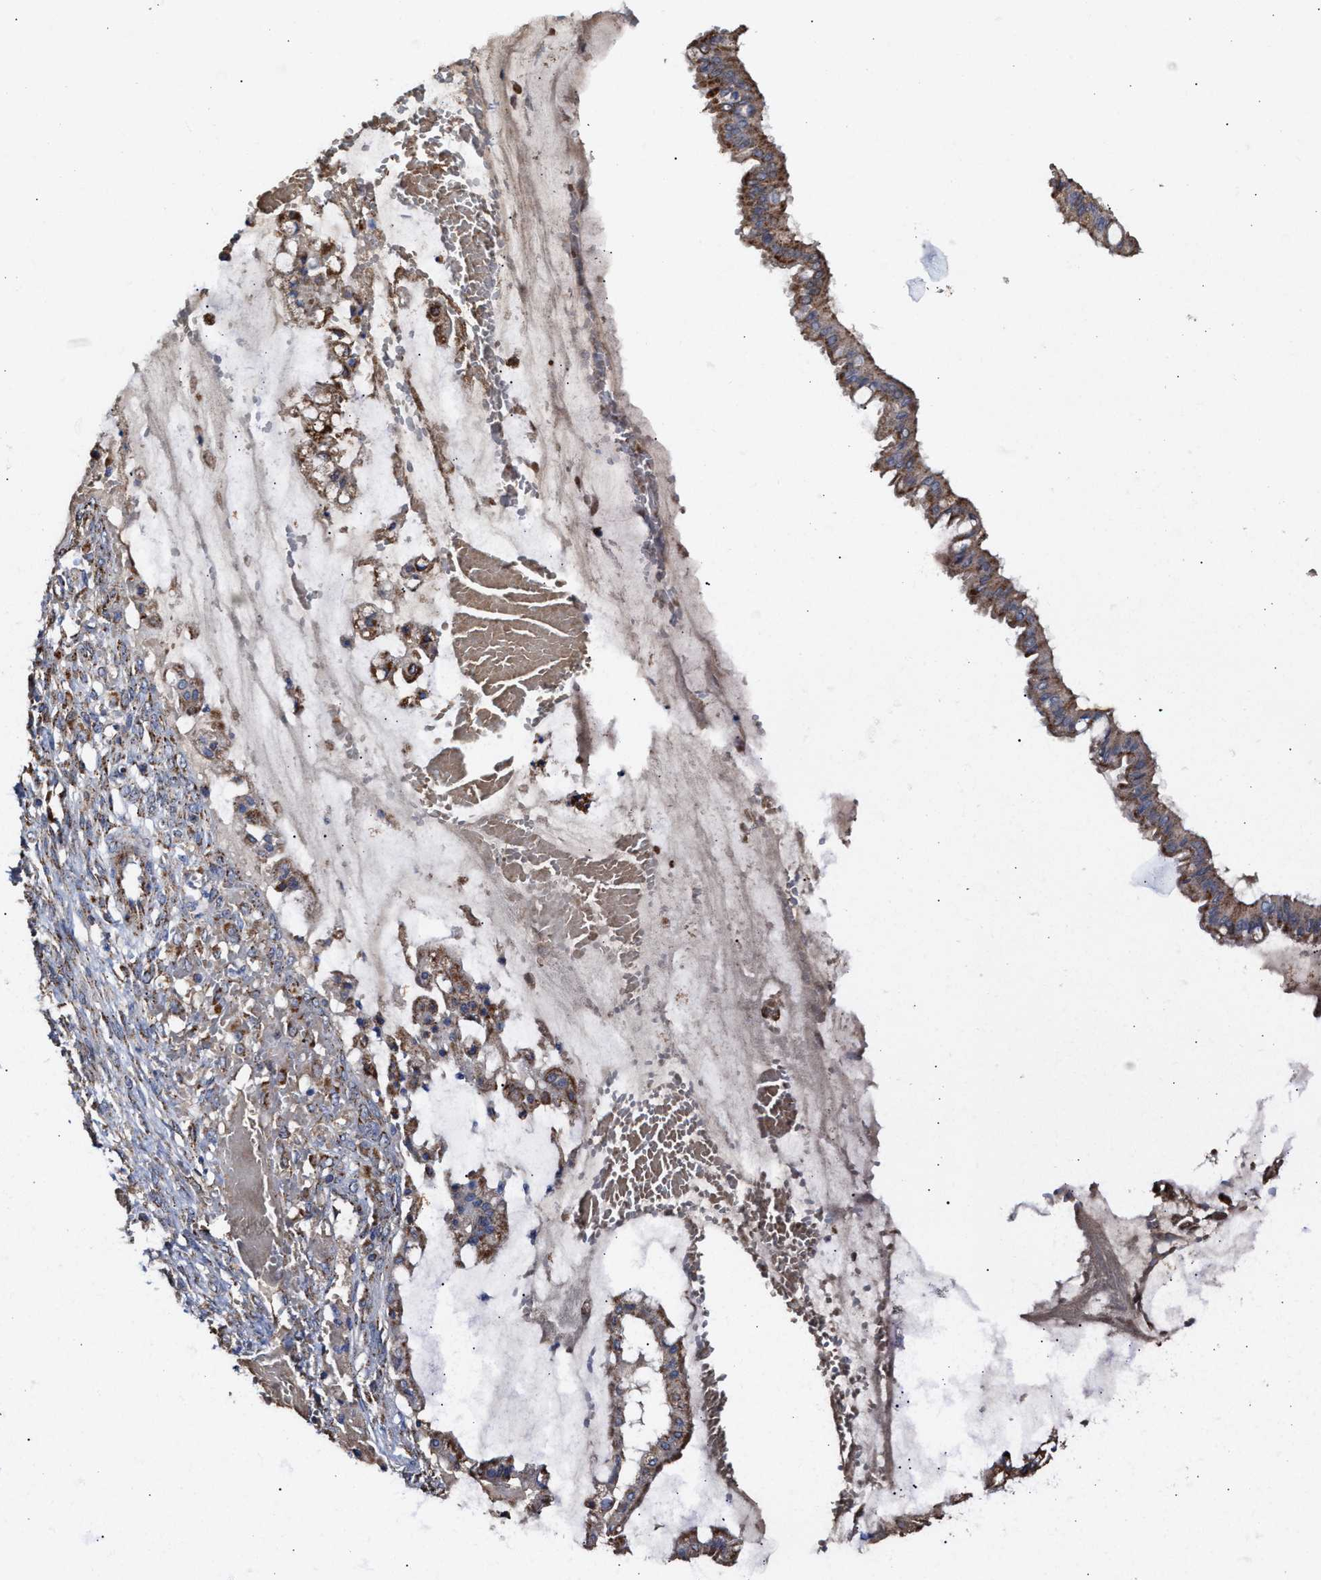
{"staining": {"intensity": "moderate", "quantity": ">75%", "location": "cytoplasmic/membranous"}, "tissue": "ovarian cancer", "cell_type": "Tumor cells", "image_type": "cancer", "snomed": [{"axis": "morphology", "description": "Cystadenocarcinoma, mucinous, NOS"}, {"axis": "topography", "description": "Ovary"}], "caption": "Brown immunohistochemical staining in ovarian cancer (mucinous cystadenocarcinoma) exhibits moderate cytoplasmic/membranous staining in approximately >75% of tumor cells.", "gene": "MECR", "patient": {"sex": "female", "age": 73}}